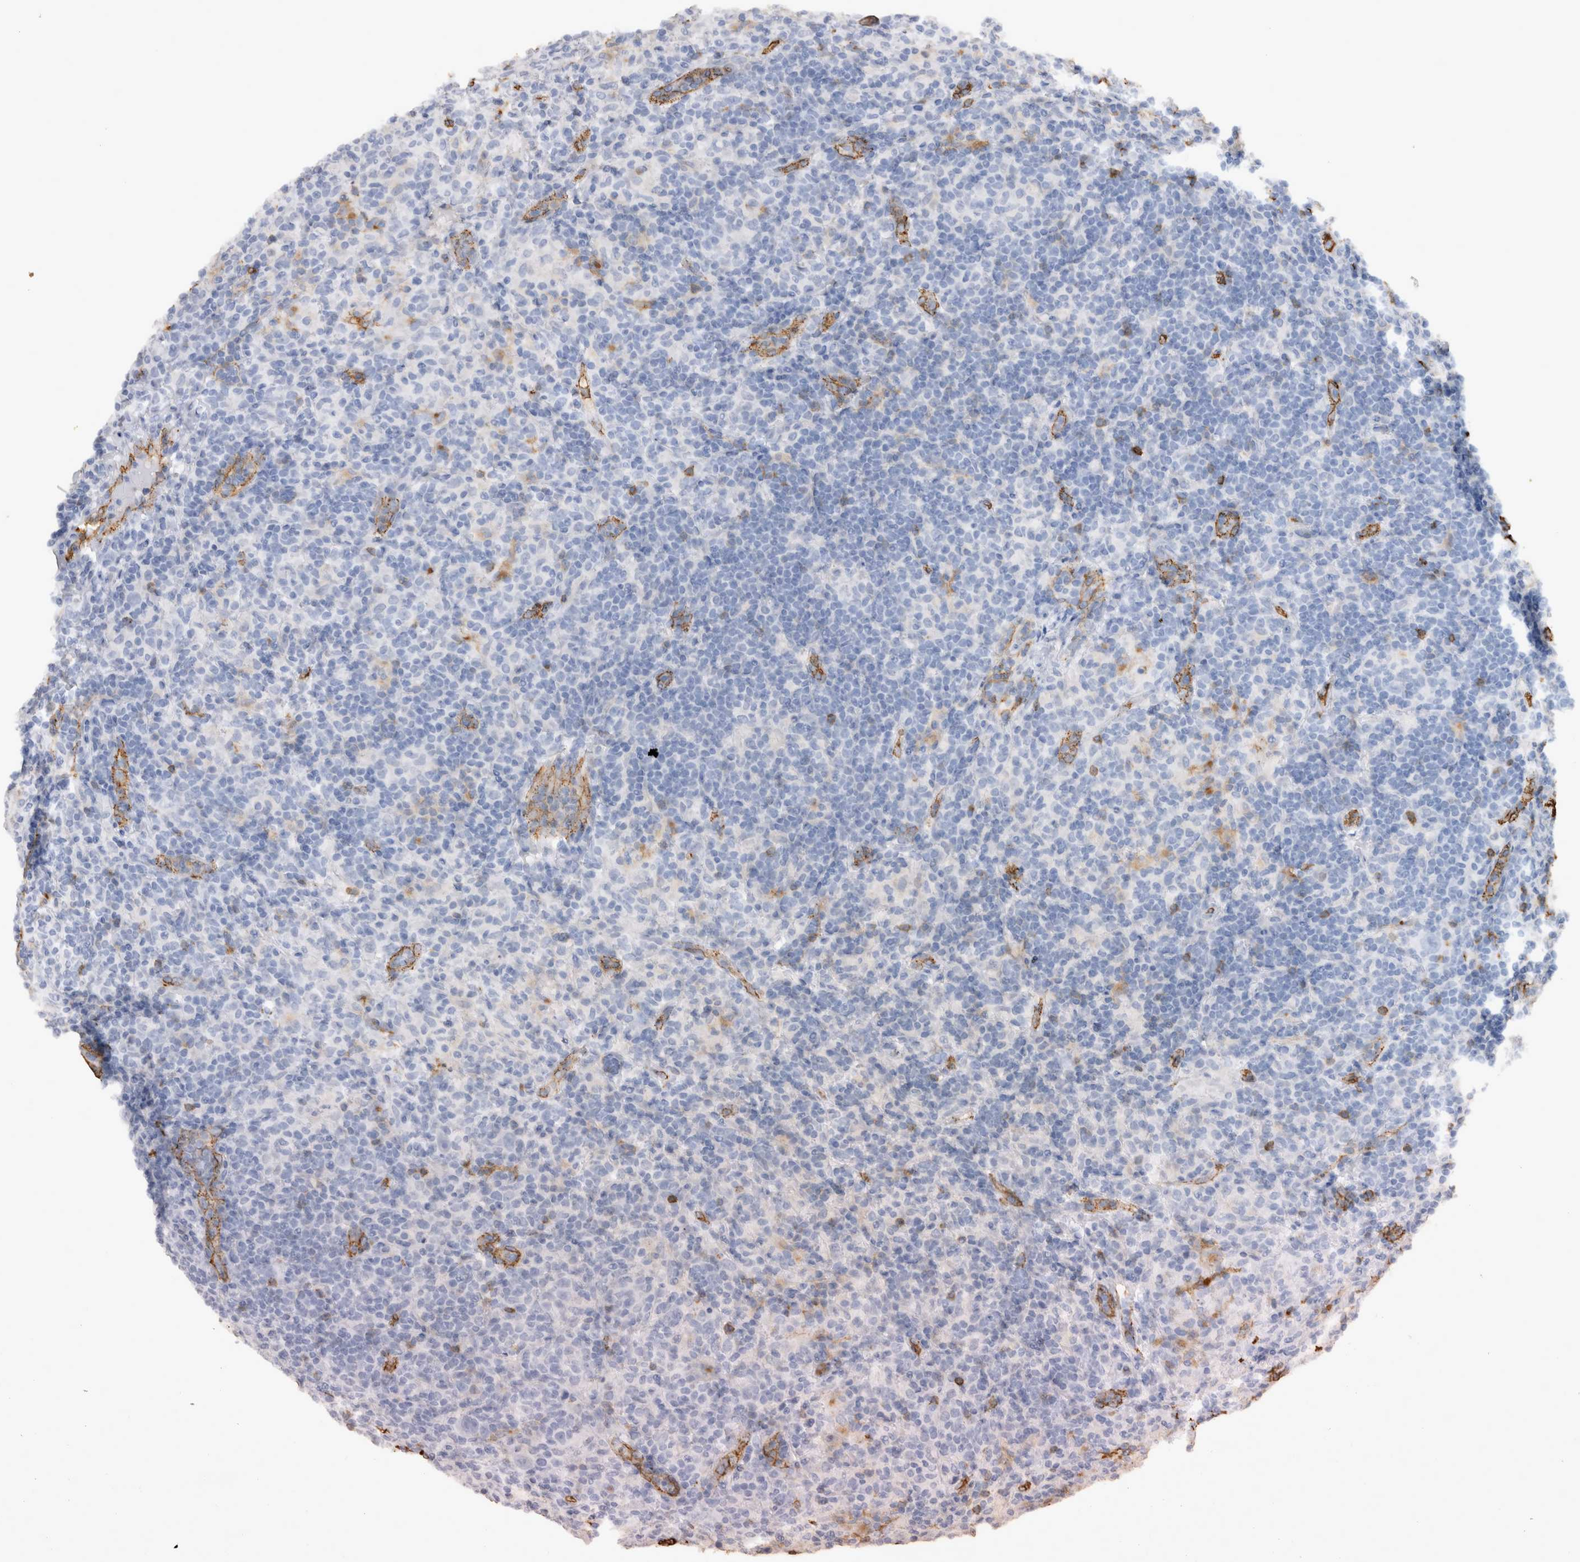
{"staining": {"intensity": "negative", "quantity": "none", "location": "none"}, "tissue": "lymphoma", "cell_type": "Tumor cells", "image_type": "cancer", "snomed": [{"axis": "morphology", "description": "Hodgkin's disease, NOS"}, {"axis": "topography", "description": "Lymph node"}], "caption": "High magnification brightfield microscopy of lymphoma stained with DAB (brown) and counterstained with hematoxylin (blue): tumor cells show no significant positivity.", "gene": "IL17RC", "patient": {"sex": "male", "age": 70}}